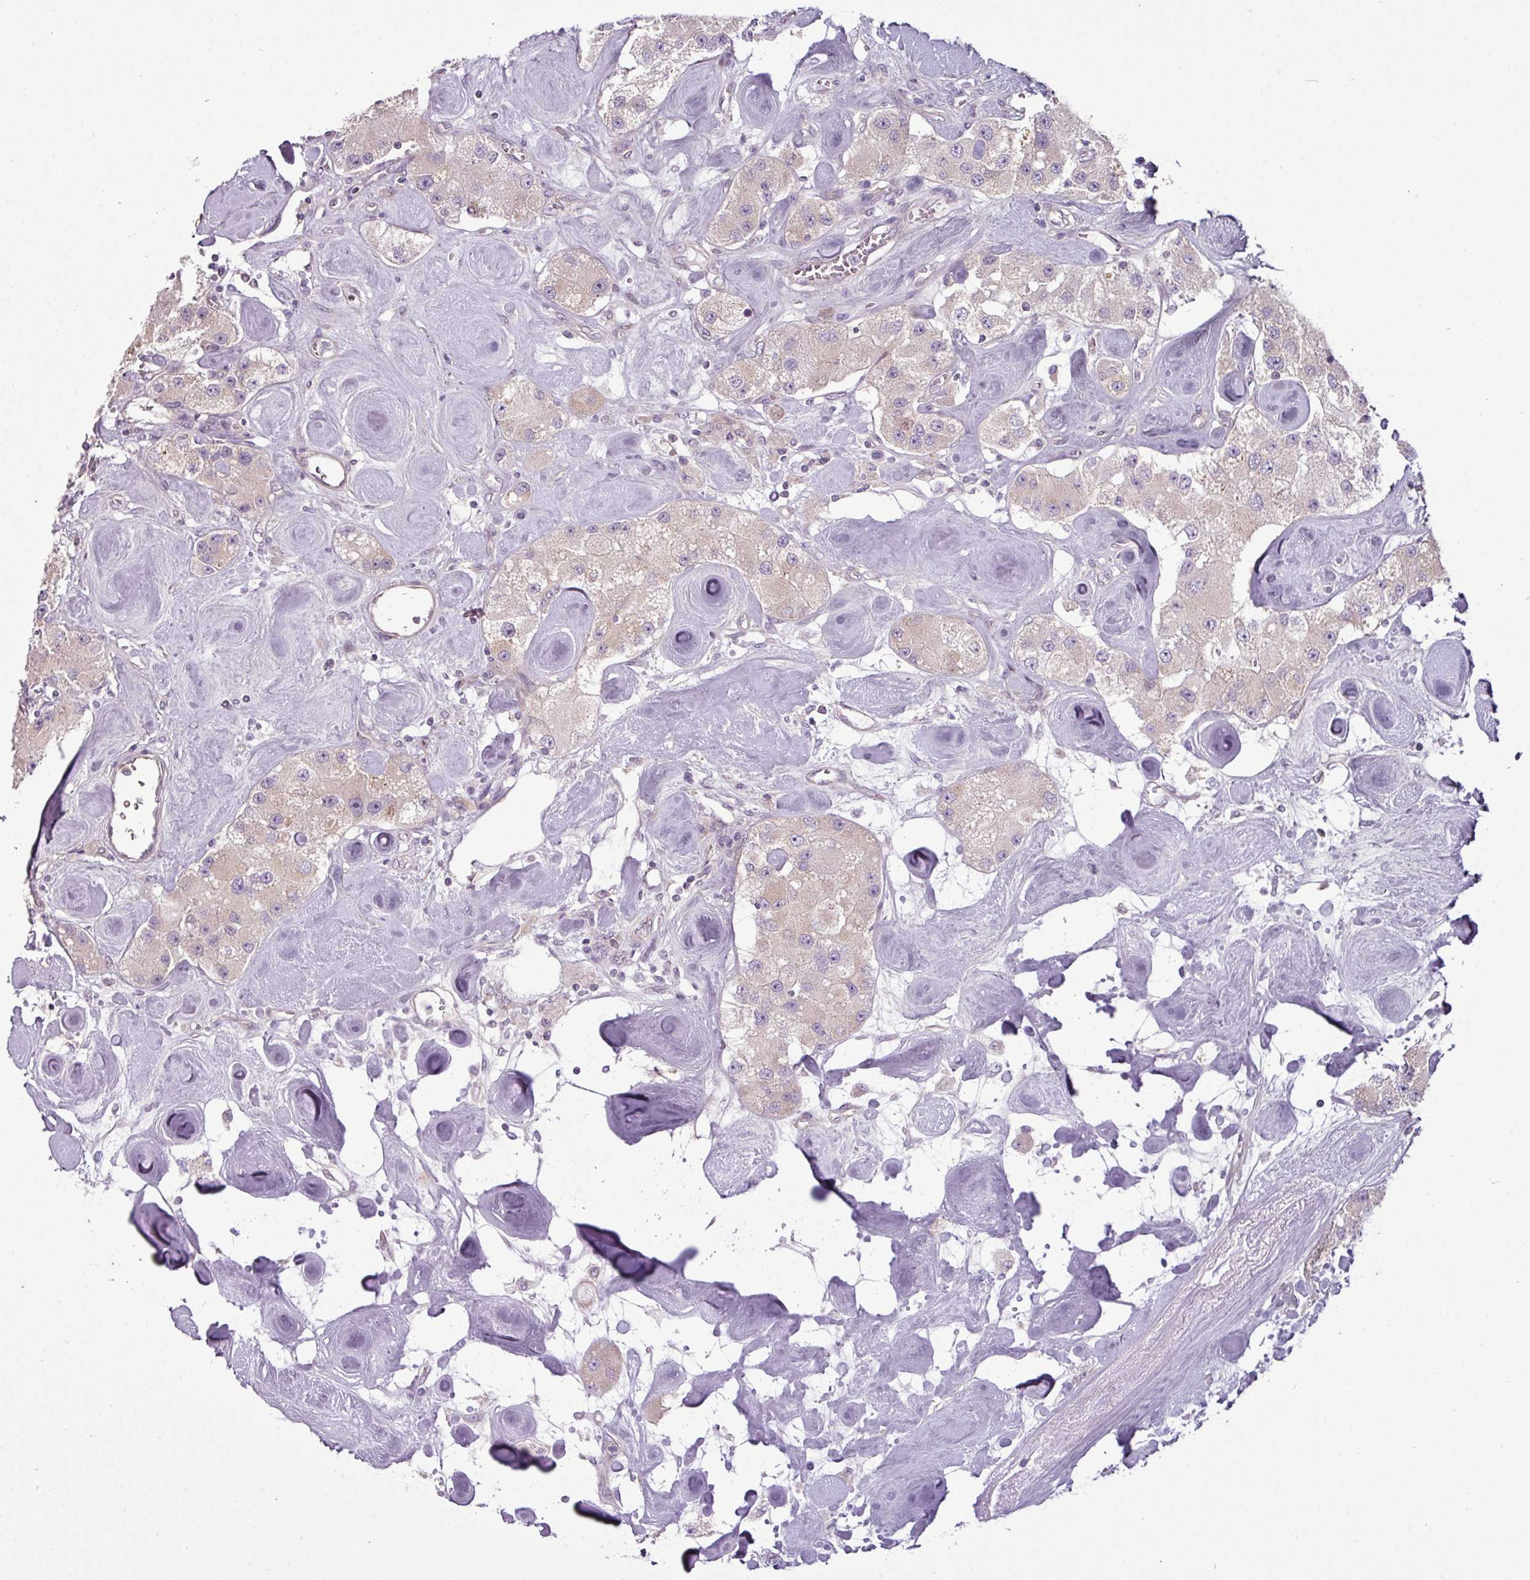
{"staining": {"intensity": "negative", "quantity": "none", "location": "none"}, "tissue": "carcinoid", "cell_type": "Tumor cells", "image_type": "cancer", "snomed": [{"axis": "morphology", "description": "Carcinoid, malignant, NOS"}, {"axis": "topography", "description": "Pancreas"}], "caption": "Tumor cells are negative for brown protein staining in carcinoid (malignant).", "gene": "DERPC", "patient": {"sex": "male", "age": 41}}